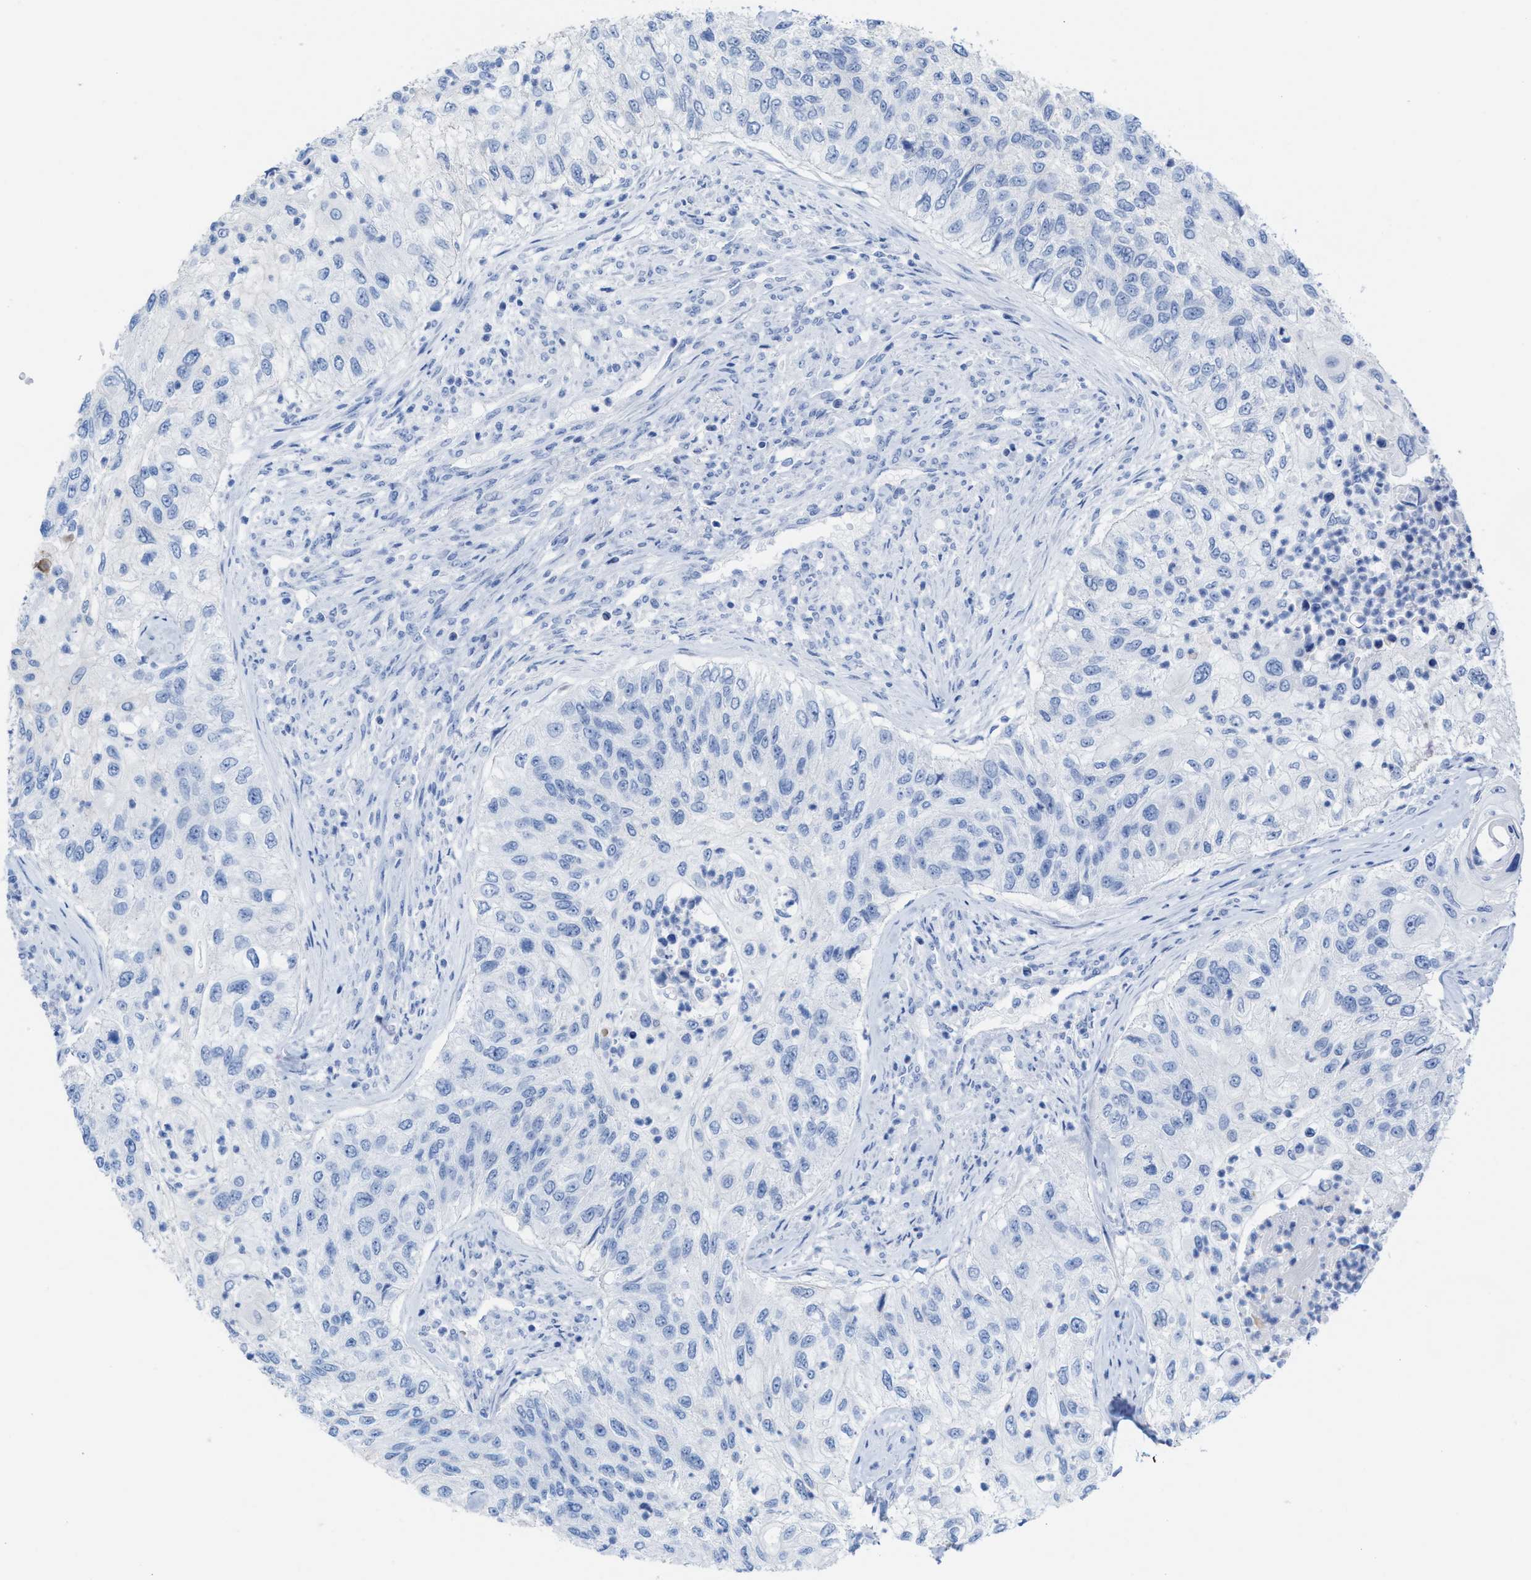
{"staining": {"intensity": "negative", "quantity": "none", "location": "none"}, "tissue": "urothelial cancer", "cell_type": "Tumor cells", "image_type": "cancer", "snomed": [{"axis": "morphology", "description": "Urothelial carcinoma, High grade"}, {"axis": "topography", "description": "Urinary bladder"}], "caption": "Urothelial carcinoma (high-grade) was stained to show a protein in brown. There is no significant expression in tumor cells. (Stains: DAB immunohistochemistry (IHC) with hematoxylin counter stain, Microscopy: brightfield microscopy at high magnification).", "gene": "CPA1", "patient": {"sex": "female", "age": 60}}